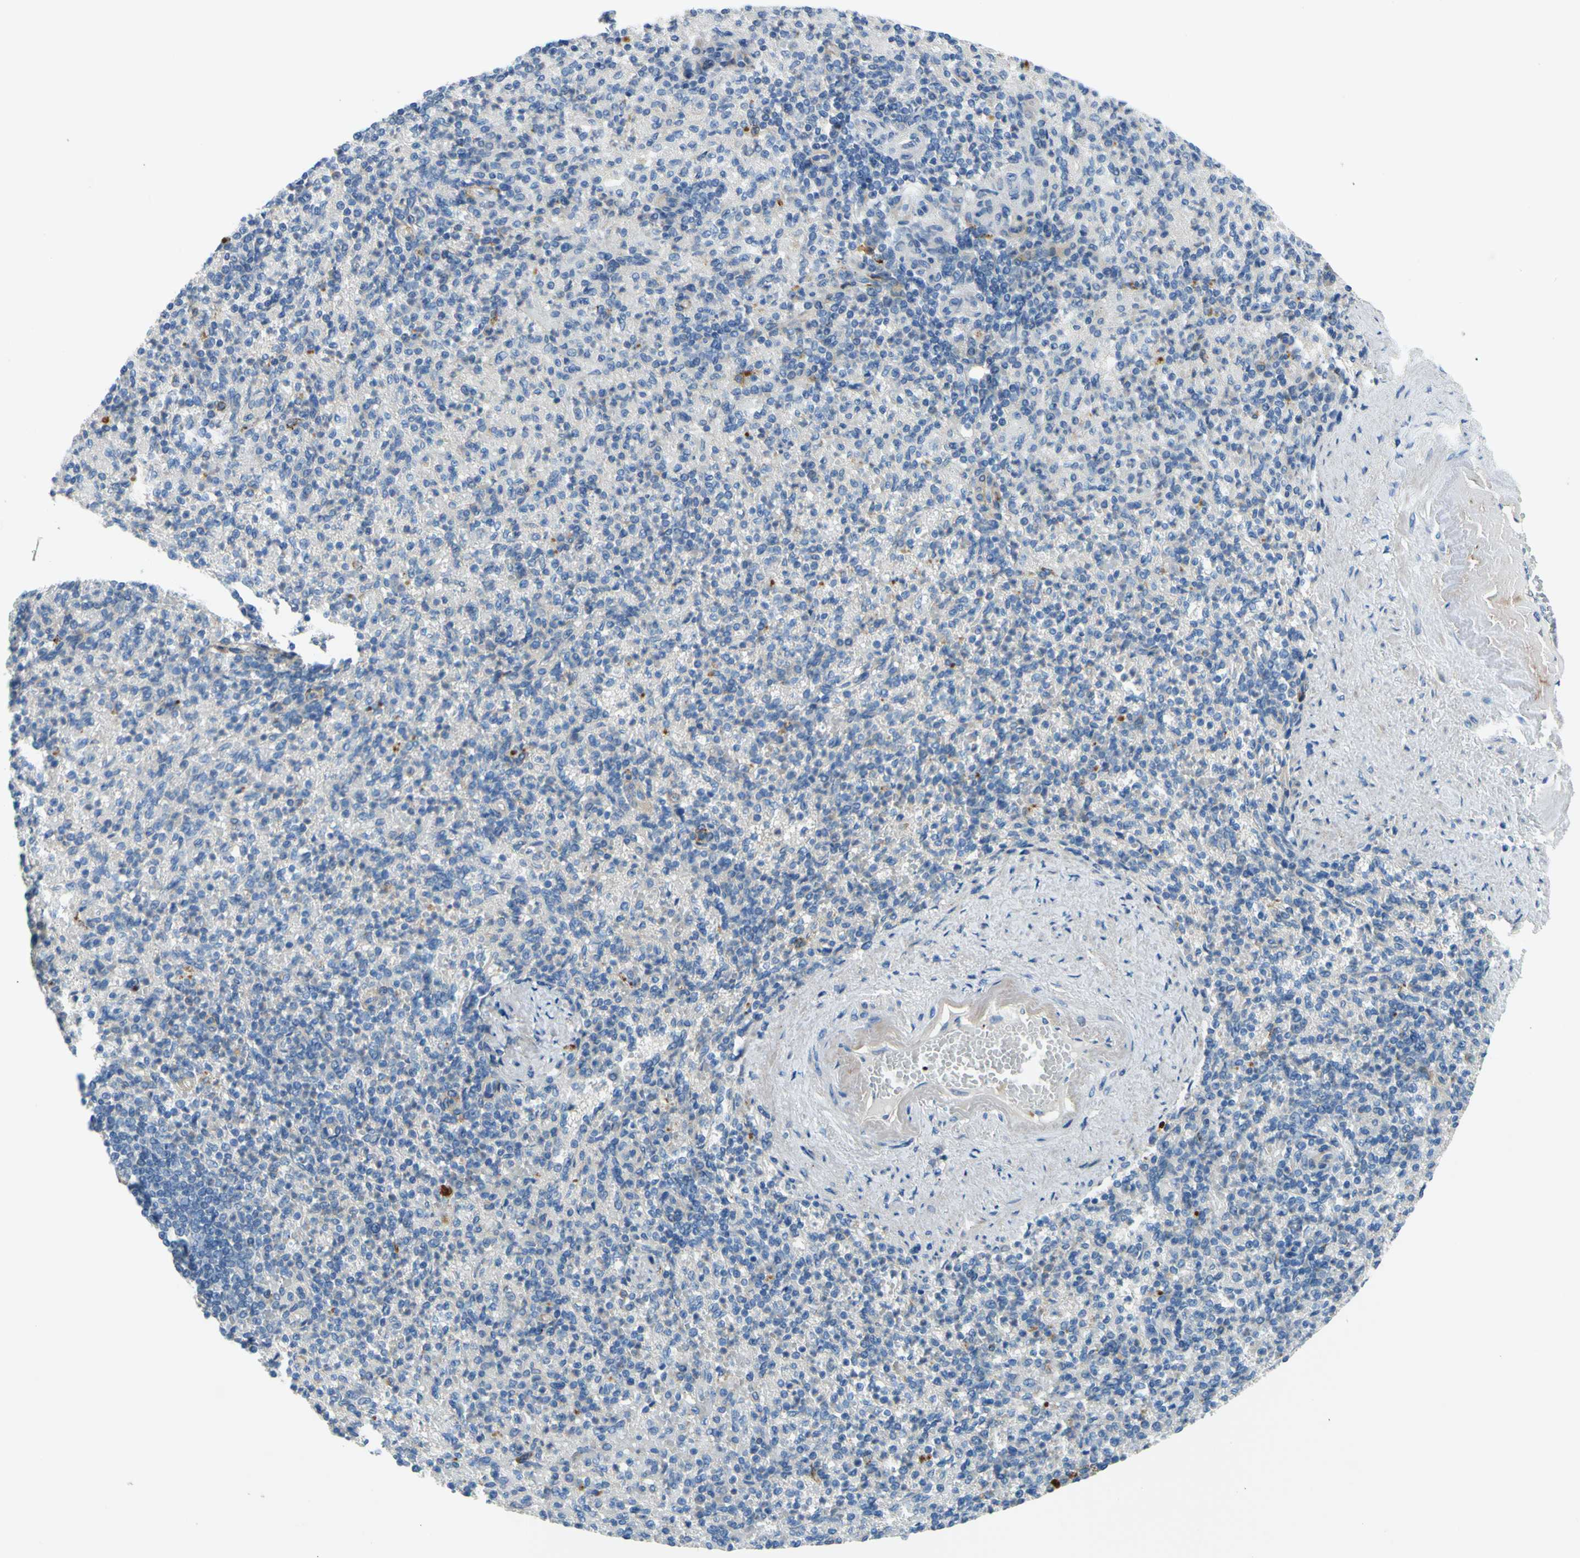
{"staining": {"intensity": "moderate", "quantity": "25%-75%", "location": "cytoplasmic/membranous"}, "tissue": "spleen", "cell_type": "Cells in red pulp", "image_type": "normal", "snomed": [{"axis": "morphology", "description": "Normal tissue, NOS"}, {"axis": "topography", "description": "Spleen"}], "caption": "Immunohistochemistry (IHC) micrograph of unremarkable spleen: human spleen stained using immunohistochemistry (IHC) displays medium levels of moderate protein expression localized specifically in the cytoplasmic/membranous of cells in red pulp, appearing as a cytoplasmic/membranous brown color.", "gene": "ARHGAP1", "patient": {"sex": "female", "age": 74}}